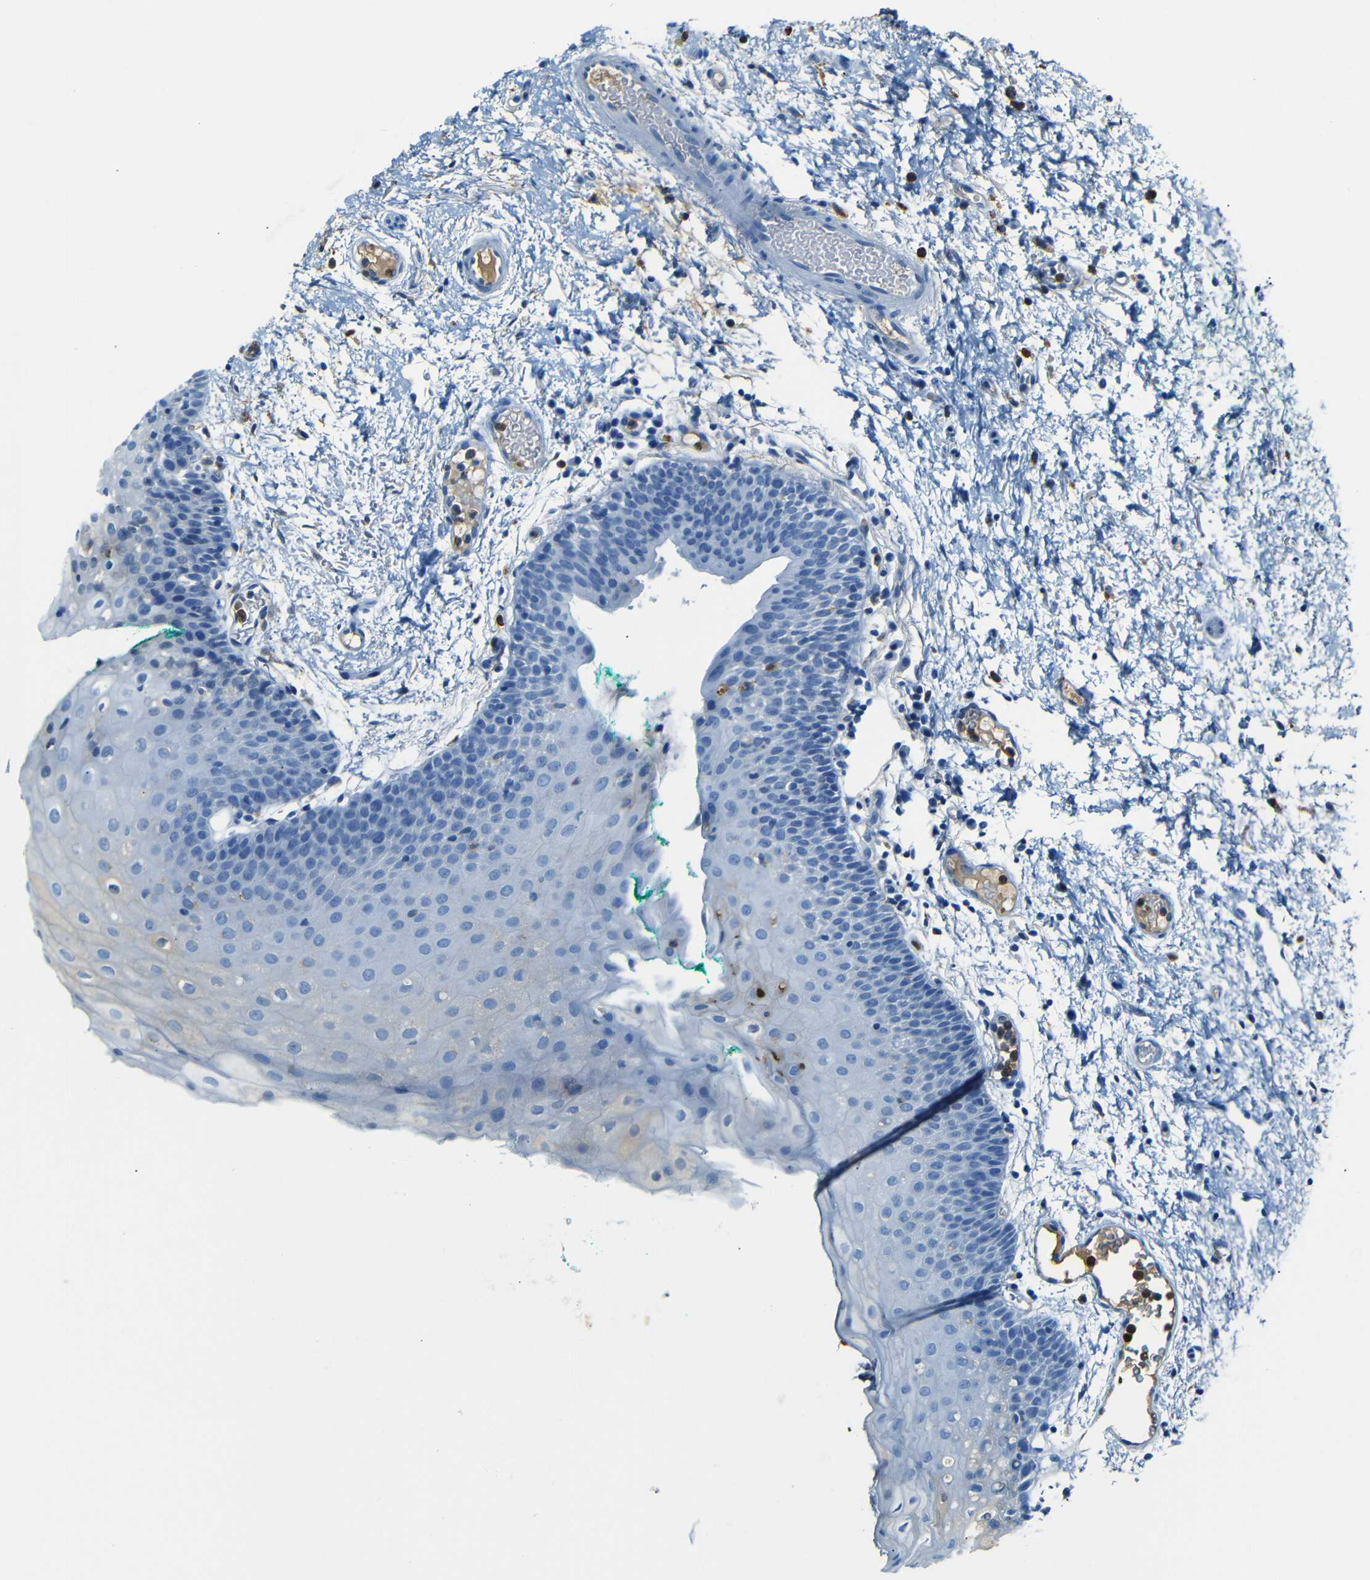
{"staining": {"intensity": "negative", "quantity": "none", "location": "none"}, "tissue": "oral mucosa", "cell_type": "Squamous epithelial cells", "image_type": "normal", "snomed": [{"axis": "morphology", "description": "Normal tissue, NOS"}, {"axis": "morphology", "description": "Squamous cell carcinoma, NOS"}, {"axis": "topography", "description": "Oral tissue"}, {"axis": "topography", "description": "Salivary gland"}, {"axis": "topography", "description": "Head-Neck"}], "caption": "A micrograph of oral mucosa stained for a protein exhibits no brown staining in squamous epithelial cells. (Immunohistochemistry (ihc), brightfield microscopy, high magnification).", "gene": "SERPINA1", "patient": {"sex": "female", "age": 62}}